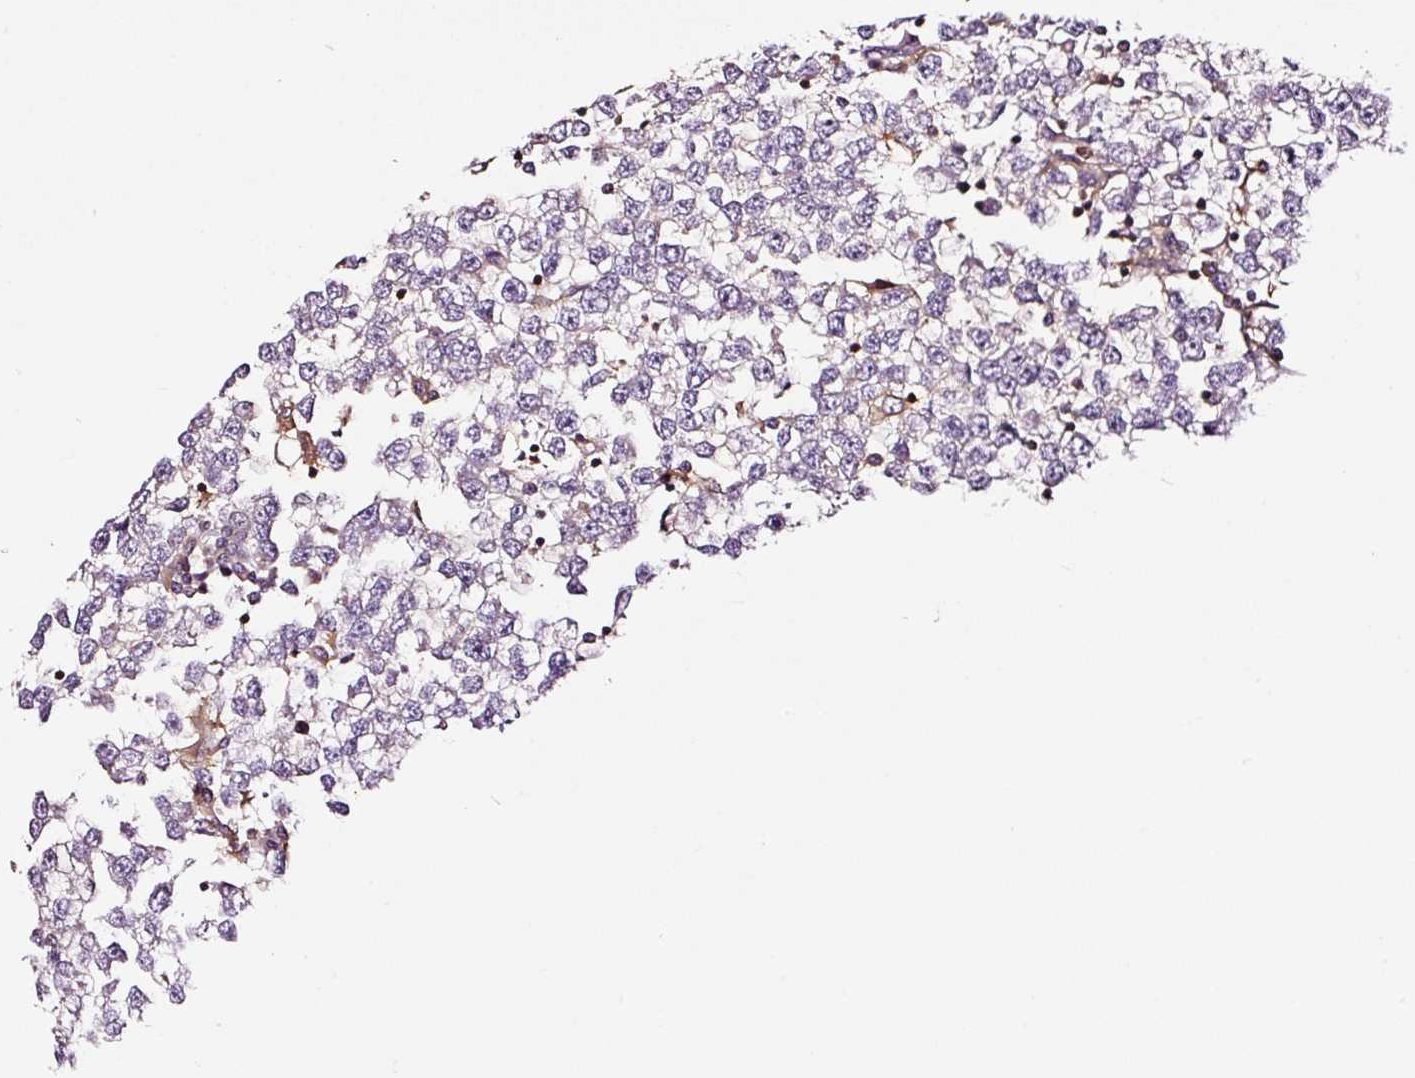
{"staining": {"intensity": "negative", "quantity": "none", "location": "none"}, "tissue": "testis cancer", "cell_type": "Tumor cells", "image_type": "cancer", "snomed": [{"axis": "morphology", "description": "Seminoma, NOS"}, {"axis": "topography", "description": "Testis"}], "caption": "An image of human testis cancer is negative for staining in tumor cells.", "gene": "METAP1", "patient": {"sex": "male", "age": 65}}